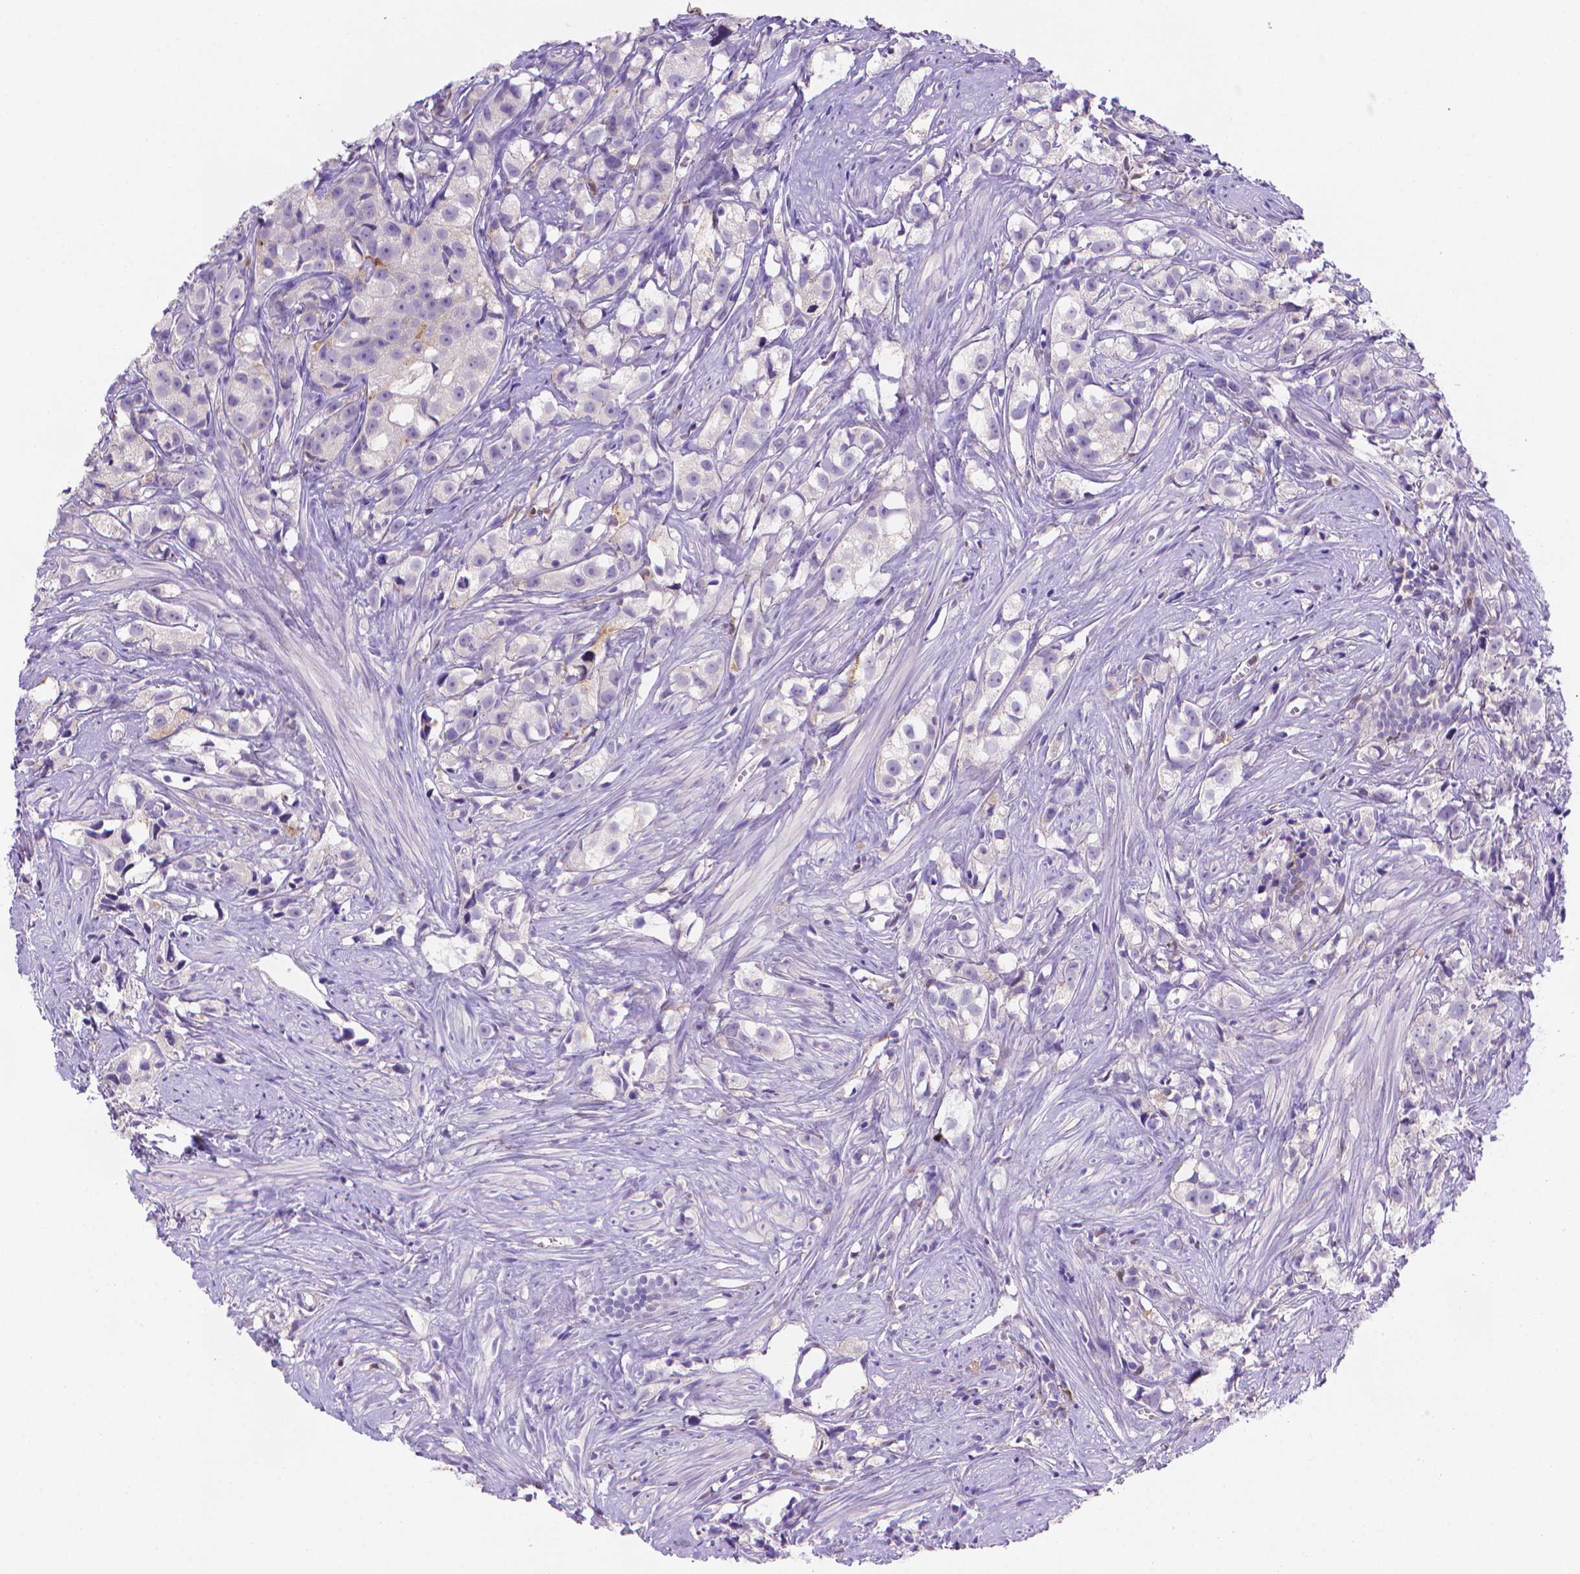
{"staining": {"intensity": "negative", "quantity": "none", "location": "none"}, "tissue": "prostate cancer", "cell_type": "Tumor cells", "image_type": "cancer", "snomed": [{"axis": "morphology", "description": "Adenocarcinoma, High grade"}, {"axis": "topography", "description": "Prostate"}], "caption": "Immunohistochemistry photomicrograph of prostate cancer stained for a protein (brown), which reveals no expression in tumor cells.", "gene": "FGD2", "patient": {"sex": "male", "age": 68}}